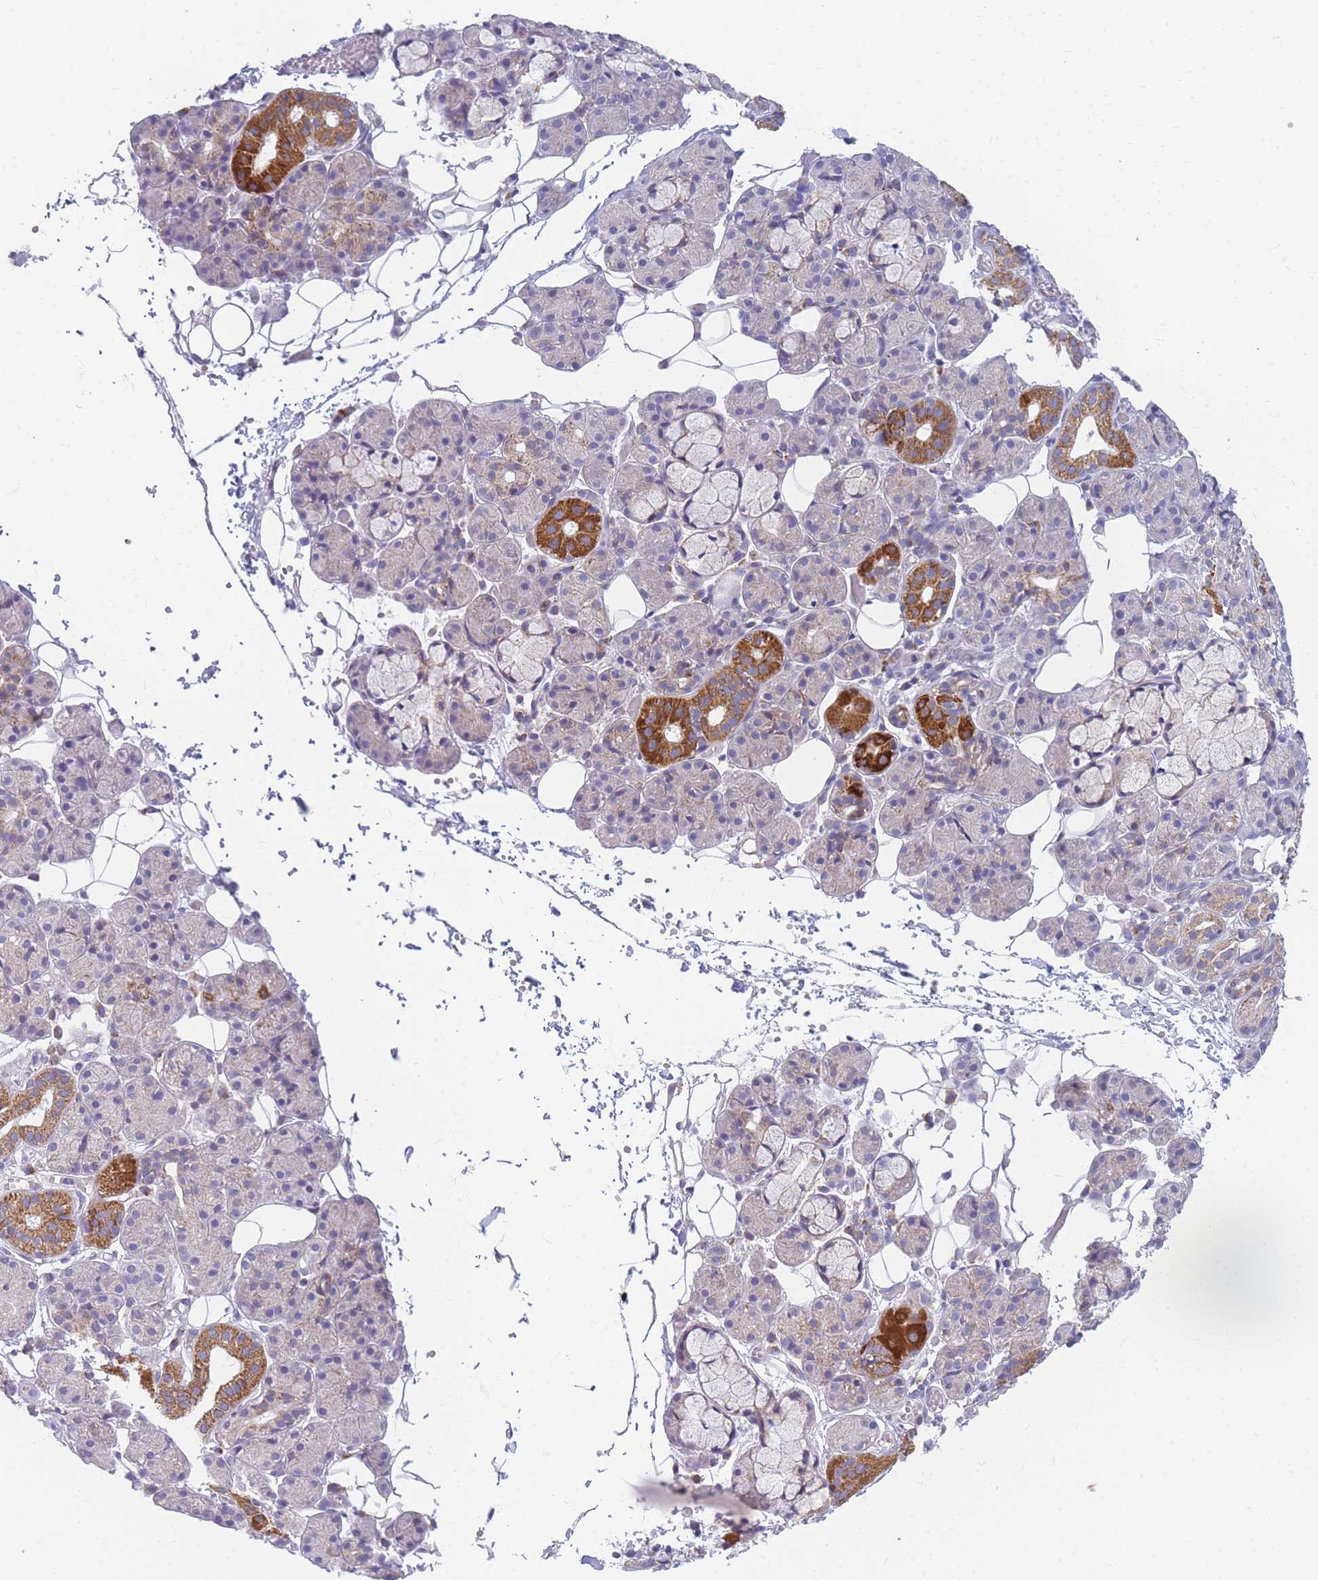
{"staining": {"intensity": "strong", "quantity": "25%-75%", "location": "cytoplasmic/membranous"}, "tissue": "salivary gland", "cell_type": "Glandular cells", "image_type": "normal", "snomed": [{"axis": "morphology", "description": "Normal tissue, NOS"}, {"axis": "topography", "description": "Salivary gland"}], "caption": "About 25%-75% of glandular cells in normal salivary gland reveal strong cytoplasmic/membranous protein expression as visualized by brown immunohistochemical staining.", "gene": "MRPS11", "patient": {"sex": "male", "age": 63}}